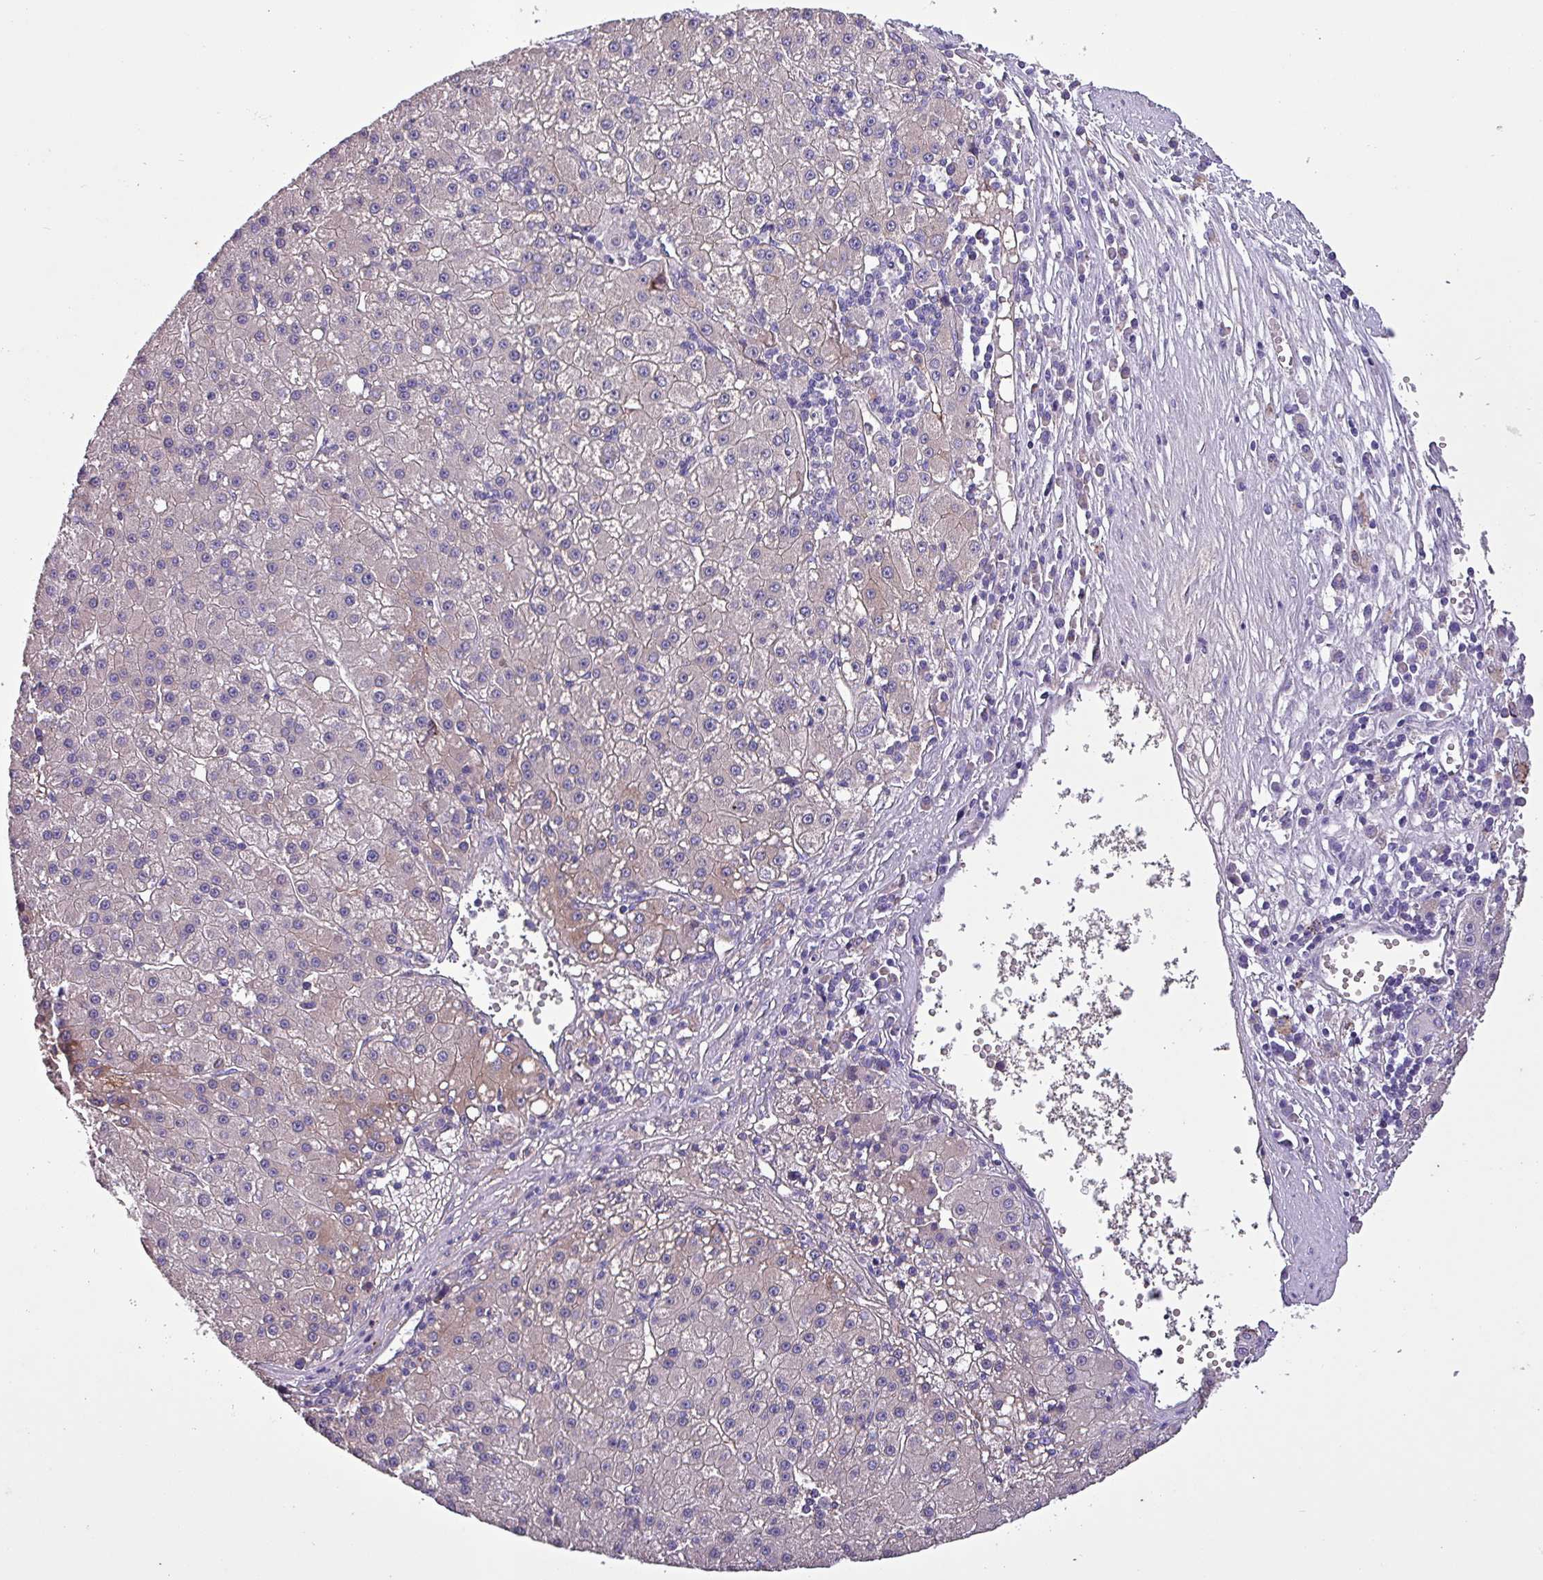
{"staining": {"intensity": "weak", "quantity": "<25%", "location": "cytoplasmic/membranous"}, "tissue": "liver cancer", "cell_type": "Tumor cells", "image_type": "cancer", "snomed": [{"axis": "morphology", "description": "Carcinoma, Hepatocellular, NOS"}, {"axis": "topography", "description": "Liver"}], "caption": "There is no significant staining in tumor cells of liver hepatocellular carcinoma.", "gene": "HP", "patient": {"sex": "male", "age": 76}}